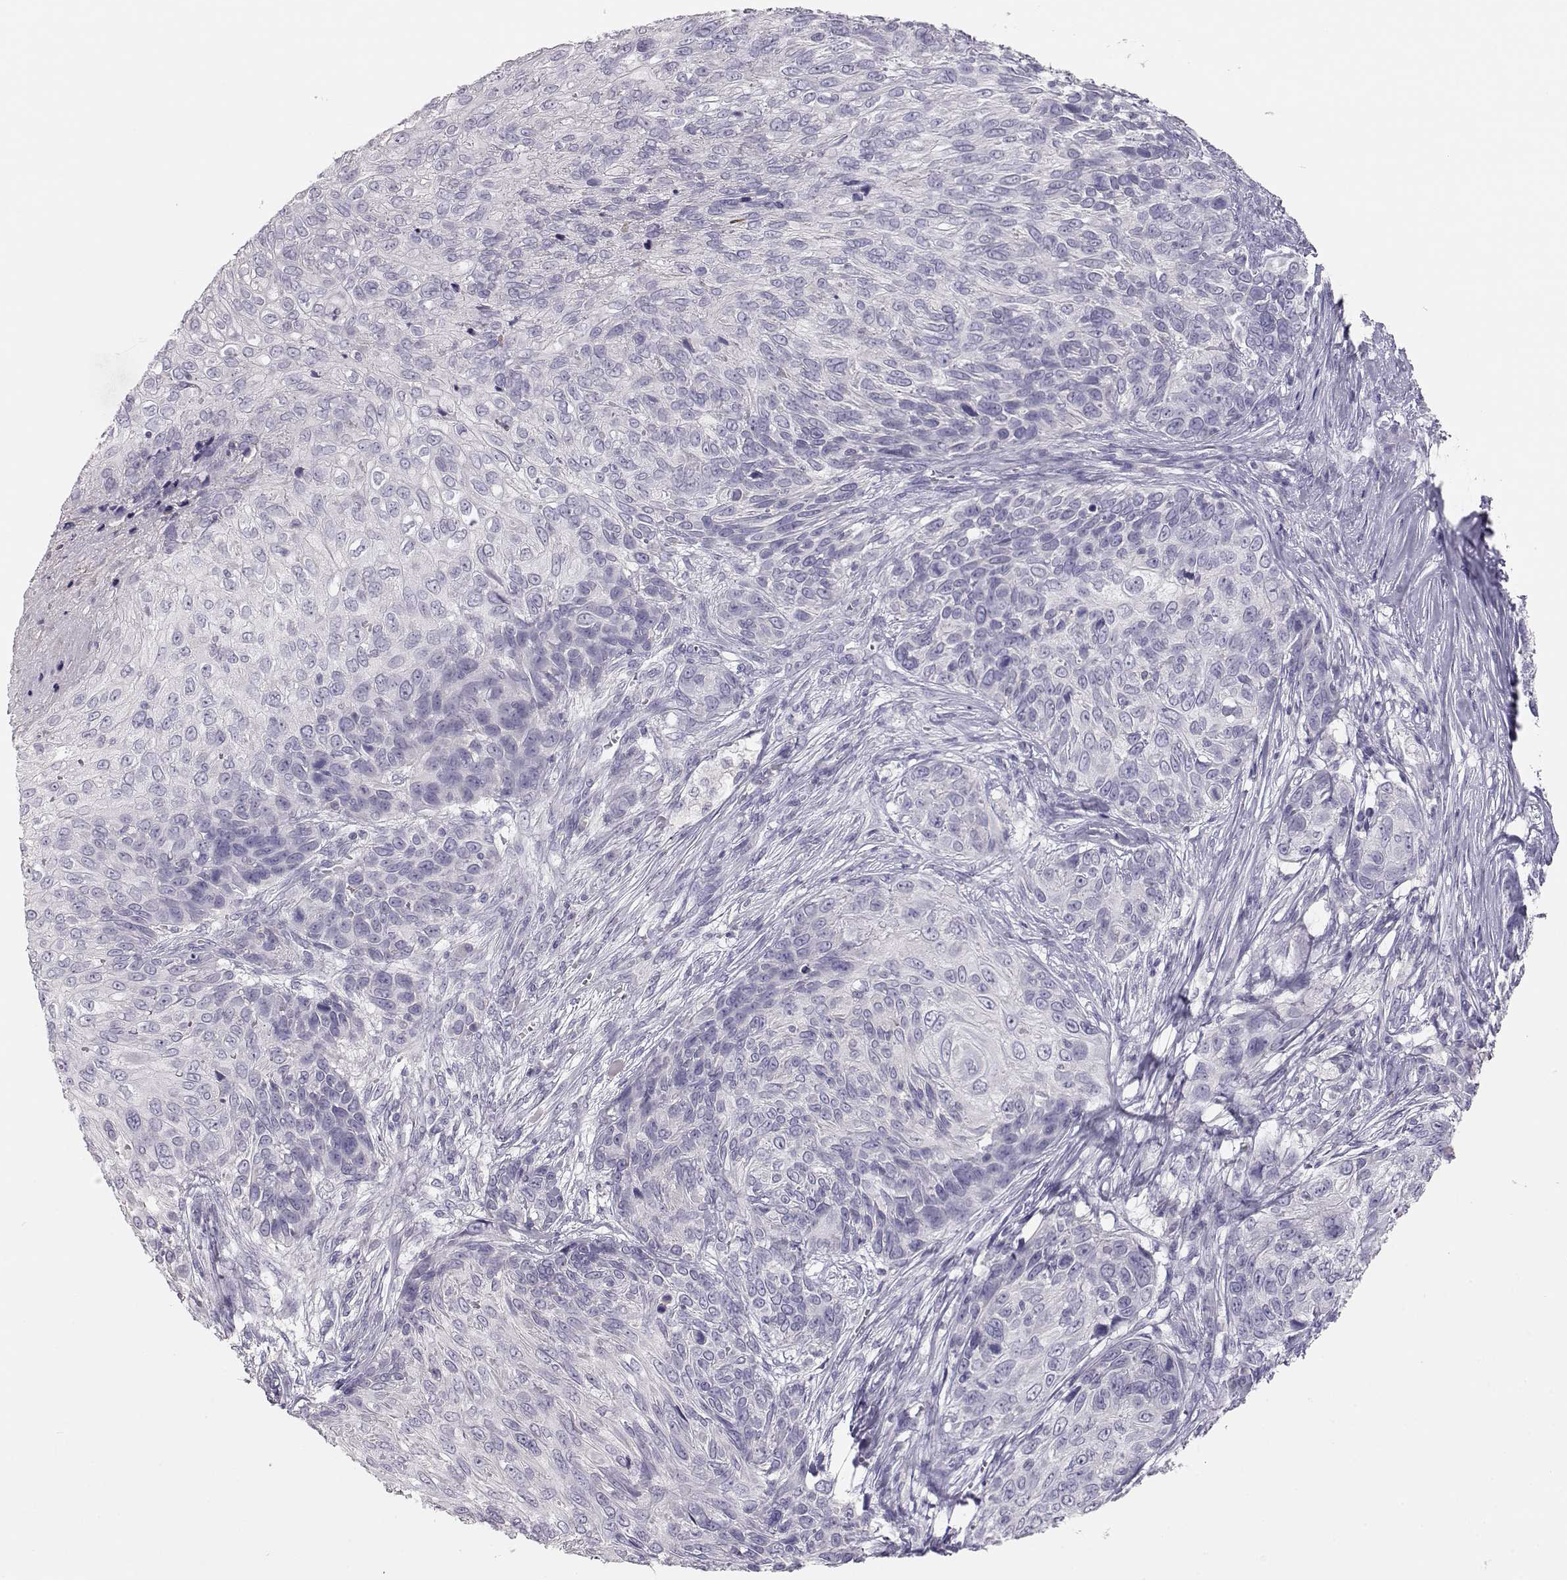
{"staining": {"intensity": "negative", "quantity": "none", "location": "none"}, "tissue": "skin cancer", "cell_type": "Tumor cells", "image_type": "cancer", "snomed": [{"axis": "morphology", "description": "Squamous cell carcinoma, NOS"}, {"axis": "topography", "description": "Skin"}], "caption": "Tumor cells are negative for protein expression in human skin squamous cell carcinoma.", "gene": "LEPR", "patient": {"sex": "male", "age": 92}}